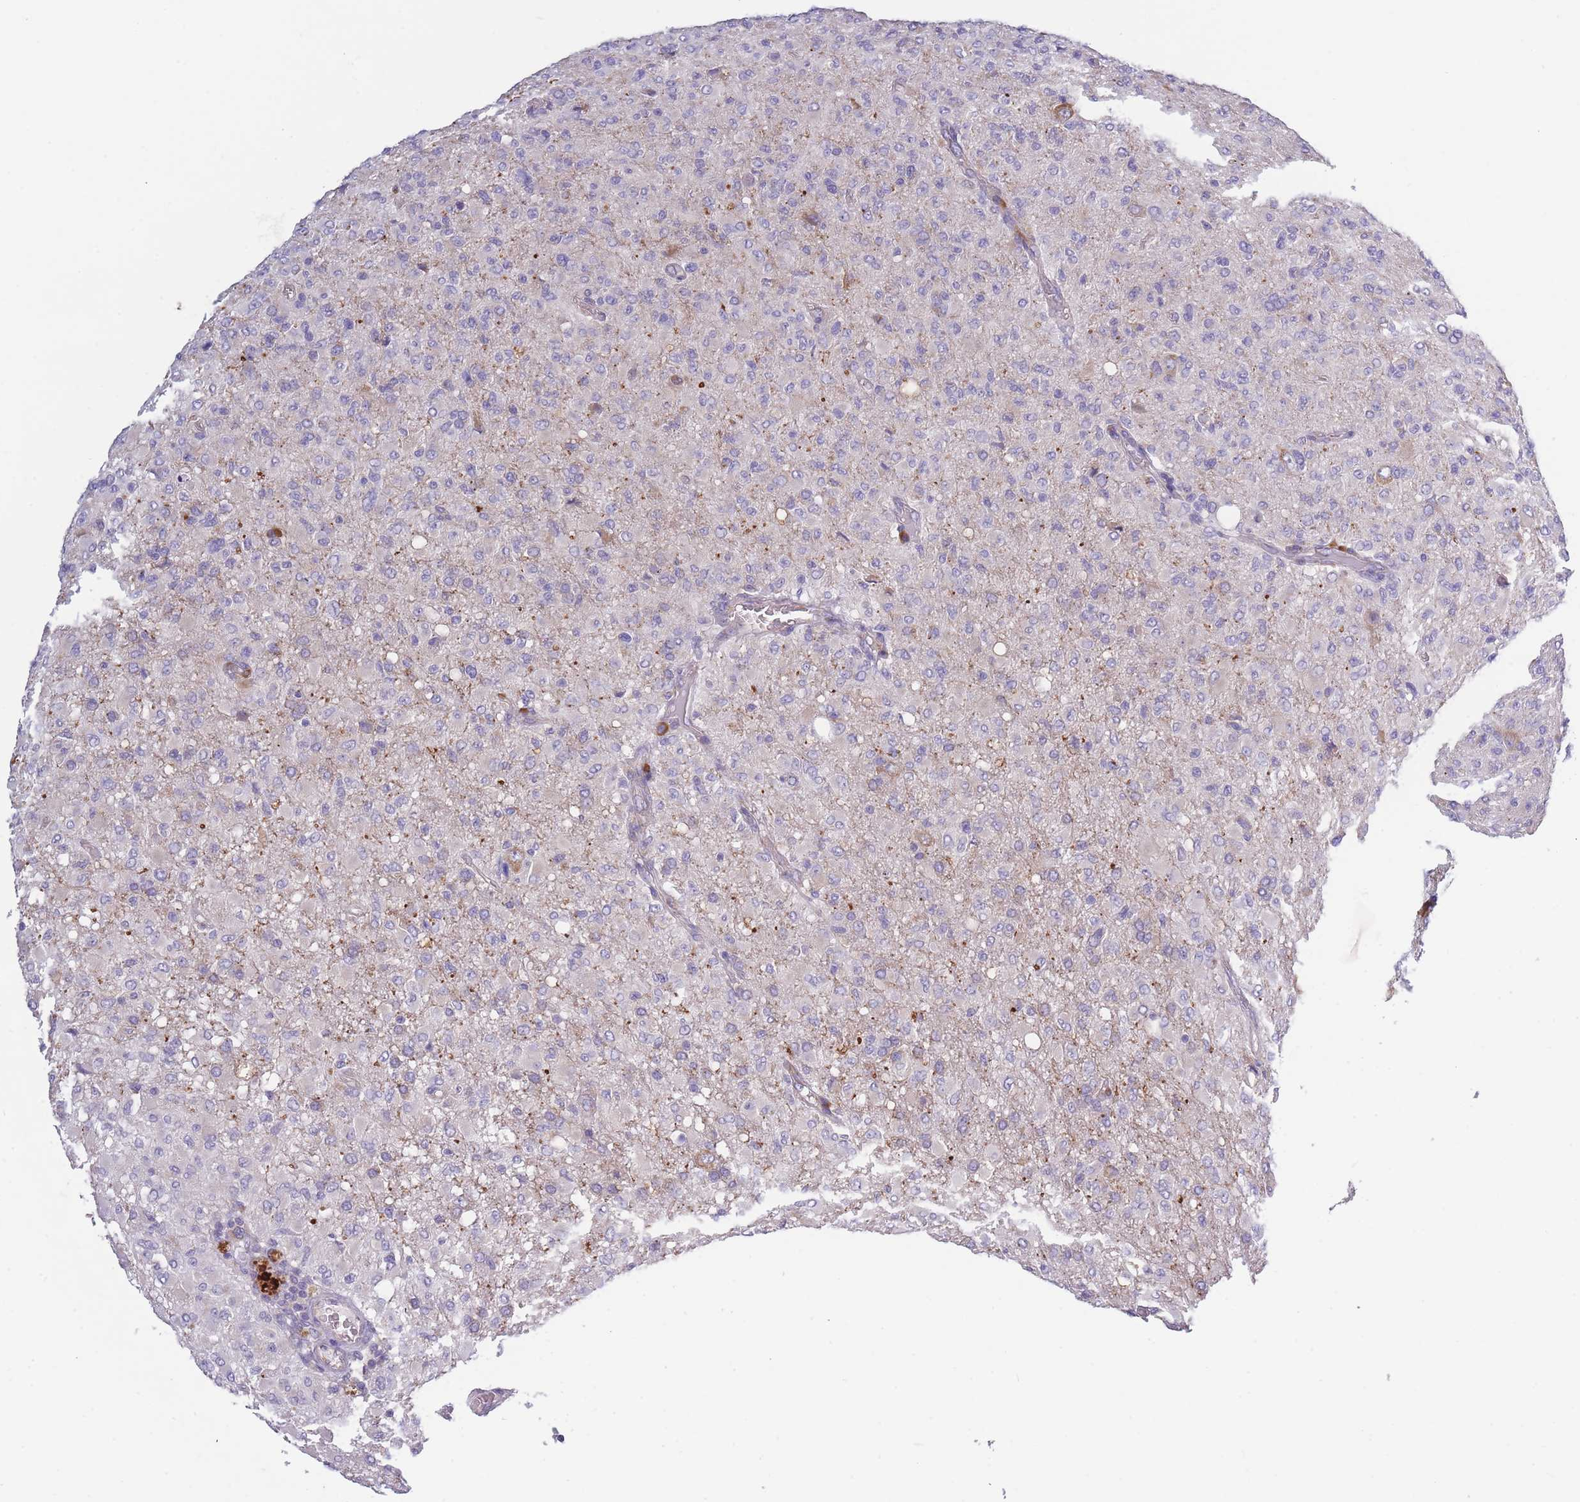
{"staining": {"intensity": "negative", "quantity": "none", "location": "none"}, "tissue": "glioma", "cell_type": "Tumor cells", "image_type": "cancer", "snomed": [{"axis": "morphology", "description": "Glioma, malignant, High grade"}, {"axis": "topography", "description": "Brain"}], "caption": "High magnification brightfield microscopy of high-grade glioma (malignant) stained with DAB (brown) and counterstained with hematoxylin (blue): tumor cells show no significant expression.", "gene": "NDUFAF6", "patient": {"sex": "female", "age": 57}}